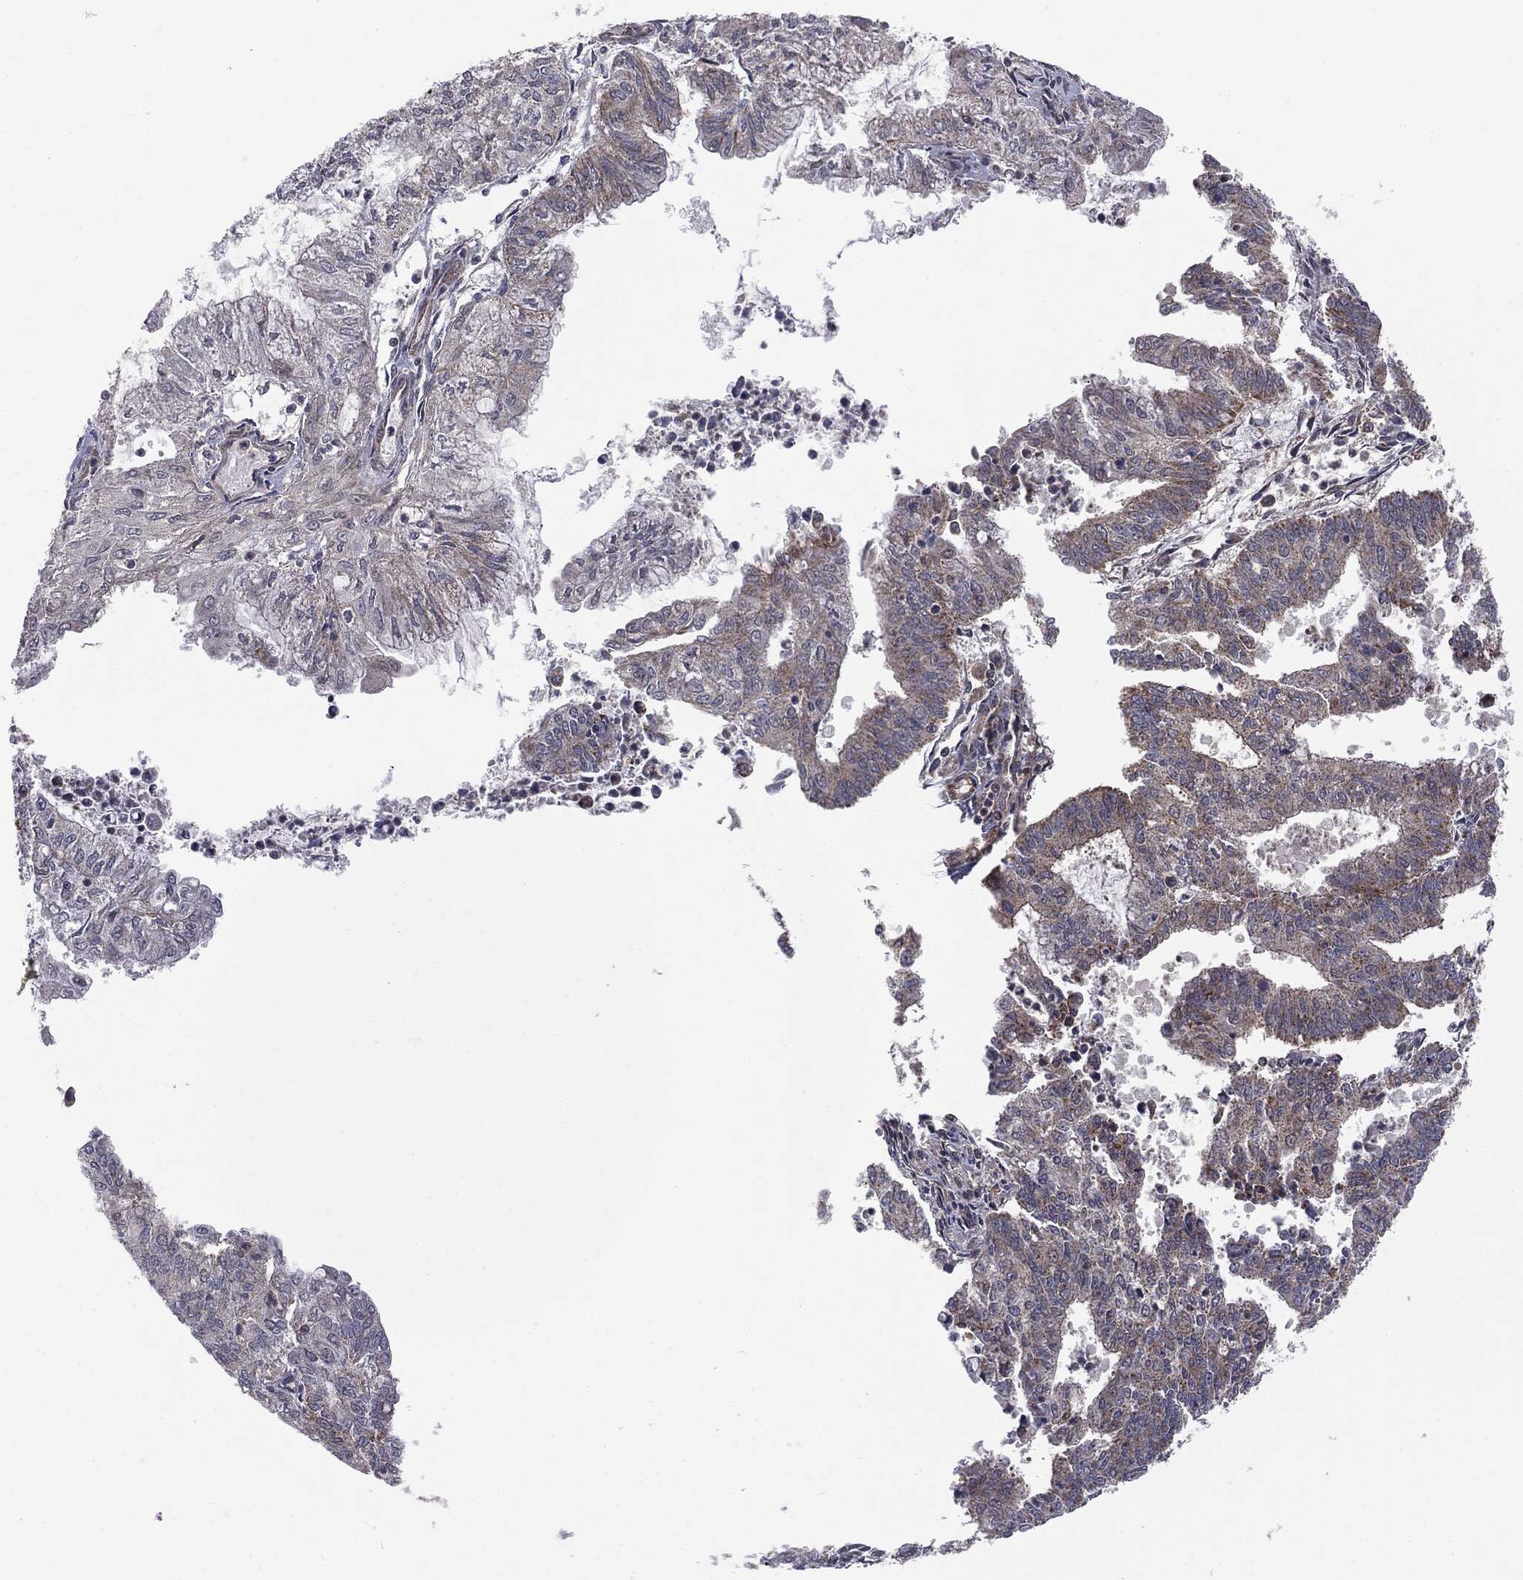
{"staining": {"intensity": "moderate", "quantity": "<25%", "location": "cytoplasmic/membranous"}, "tissue": "endometrial cancer", "cell_type": "Tumor cells", "image_type": "cancer", "snomed": [{"axis": "morphology", "description": "Adenocarcinoma, NOS"}, {"axis": "topography", "description": "Endometrium"}], "caption": "Human endometrial adenocarcinoma stained with a brown dye reveals moderate cytoplasmic/membranous positive expression in approximately <25% of tumor cells.", "gene": "MTOR", "patient": {"sex": "female", "age": 61}}